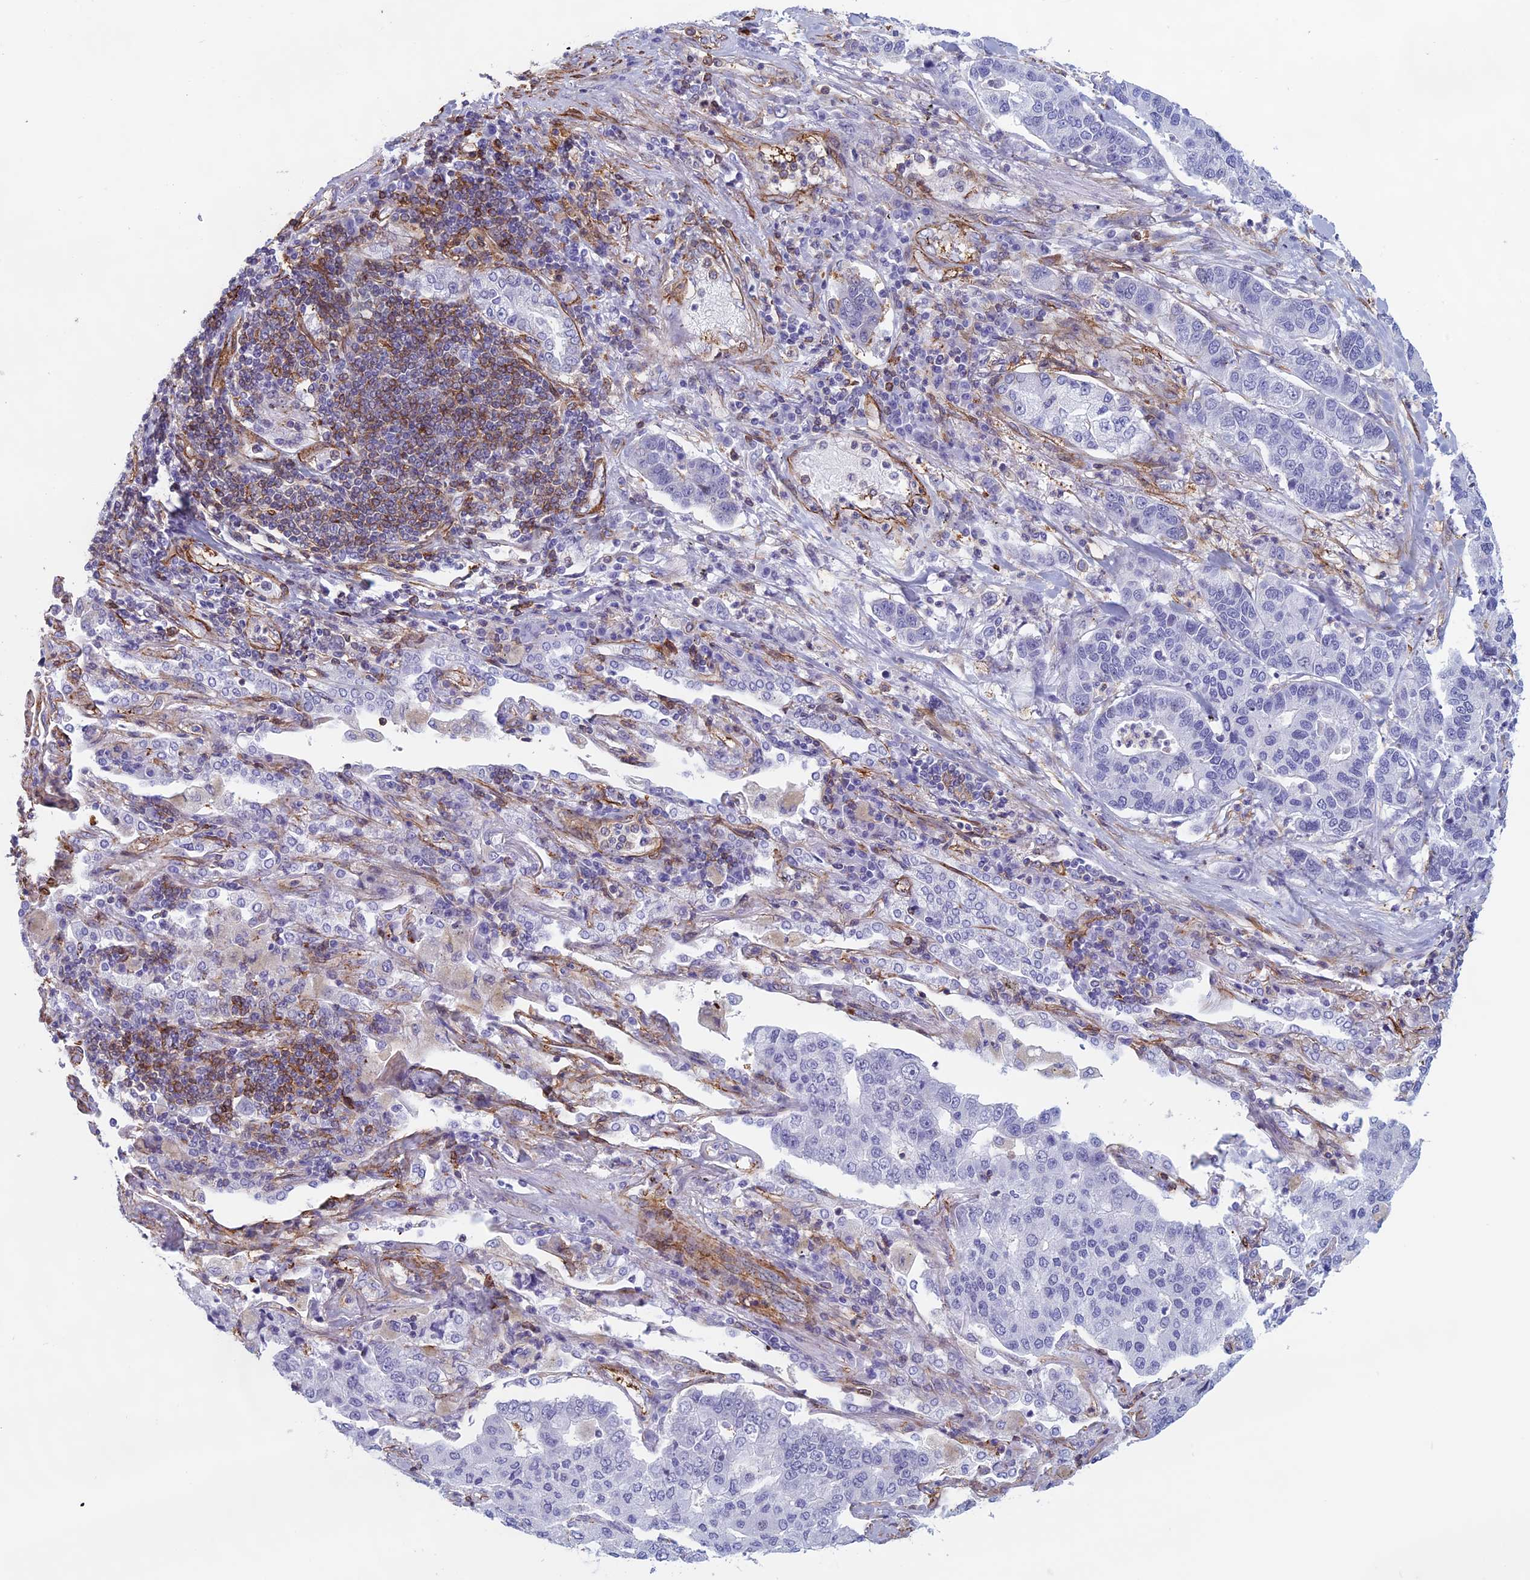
{"staining": {"intensity": "negative", "quantity": "none", "location": "none"}, "tissue": "lung cancer", "cell_type": "Tumor cells", "image_type": "cancer", "snomed": [{"axis": "morphology", "description": "Adenocarcinoma, NOS"}, {"axis": "topography", "description": "Lung"}], "caption": "This is a image of immunohistochemistry staining of lung adenocarcinoma, which shows no staining in tumor cells. The staining was performed using DAB to visualize the protein expression in brown, while the nuclei were stained in blue with hematoxylin (Magnification: 20x).", "gene": "ANGPTL2", "patient": {"sex": "male", "age": 49}}